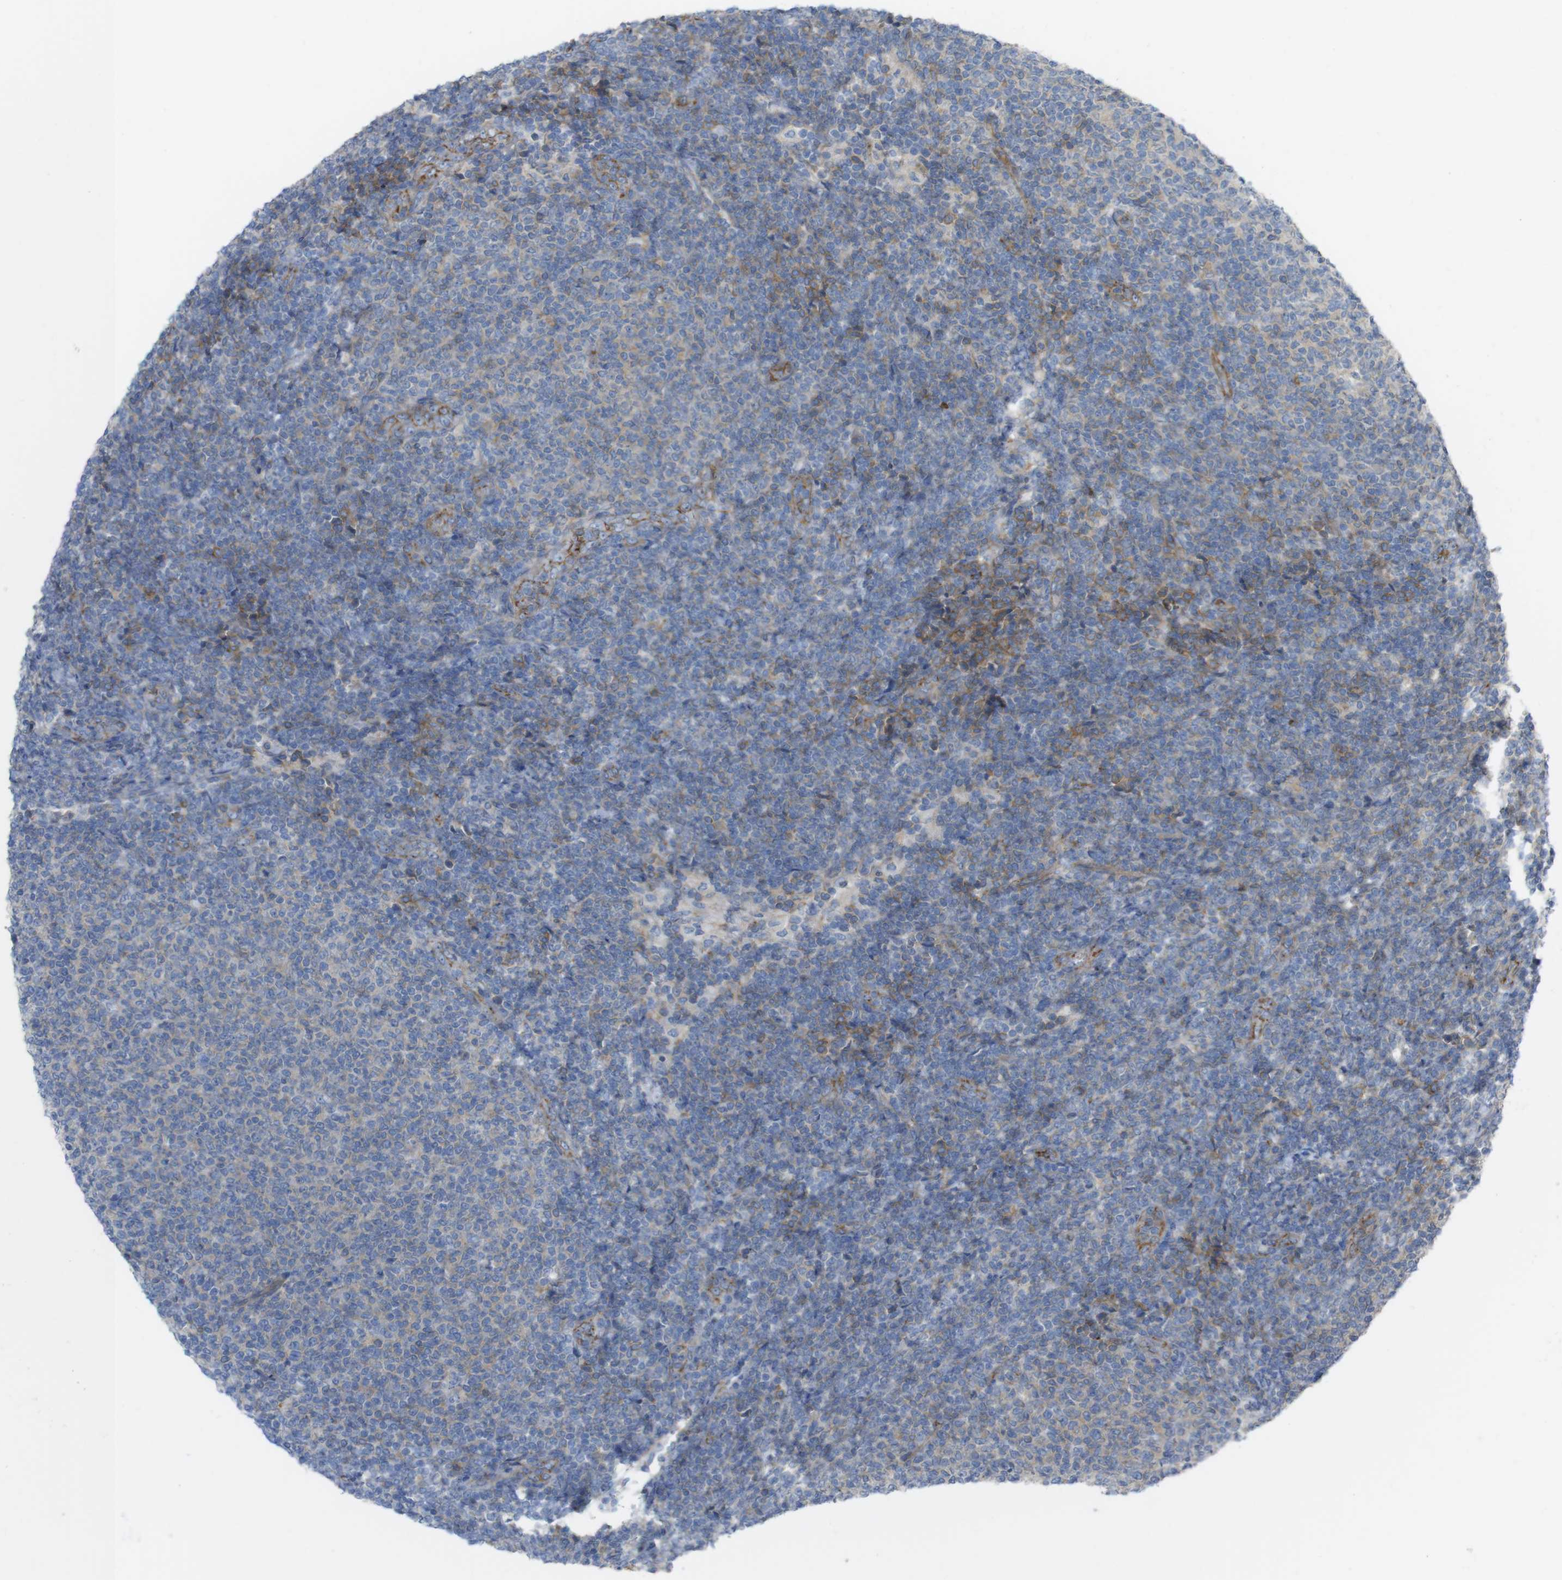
{"staining": {"intensity": "weak", "quantity": "25%-75%", "location": "cytoplasmic/membranous"}, "tissue": "lymphoma", "cell_type": "Tumor cells", "image_type": "cancer", "snomed": [{"axis": "morphology", "description": "Malignant lymphoma, non-Hodgkin's type, Low grade"}, {"axis": "topography", "description": "Lymph node"}], "caption": "Immunohistochemical staining of human low-grade malignant lymphoma, non-Hodgkin's type exhibits weak cytoplasmic/membranous protein expression in about 25%-75% of tumor cells. (brown staining indicates protein expression, while blue staining denotes nuclei).", "gene": "PREX2", "patient": {"sex": "male", "age": 66}}